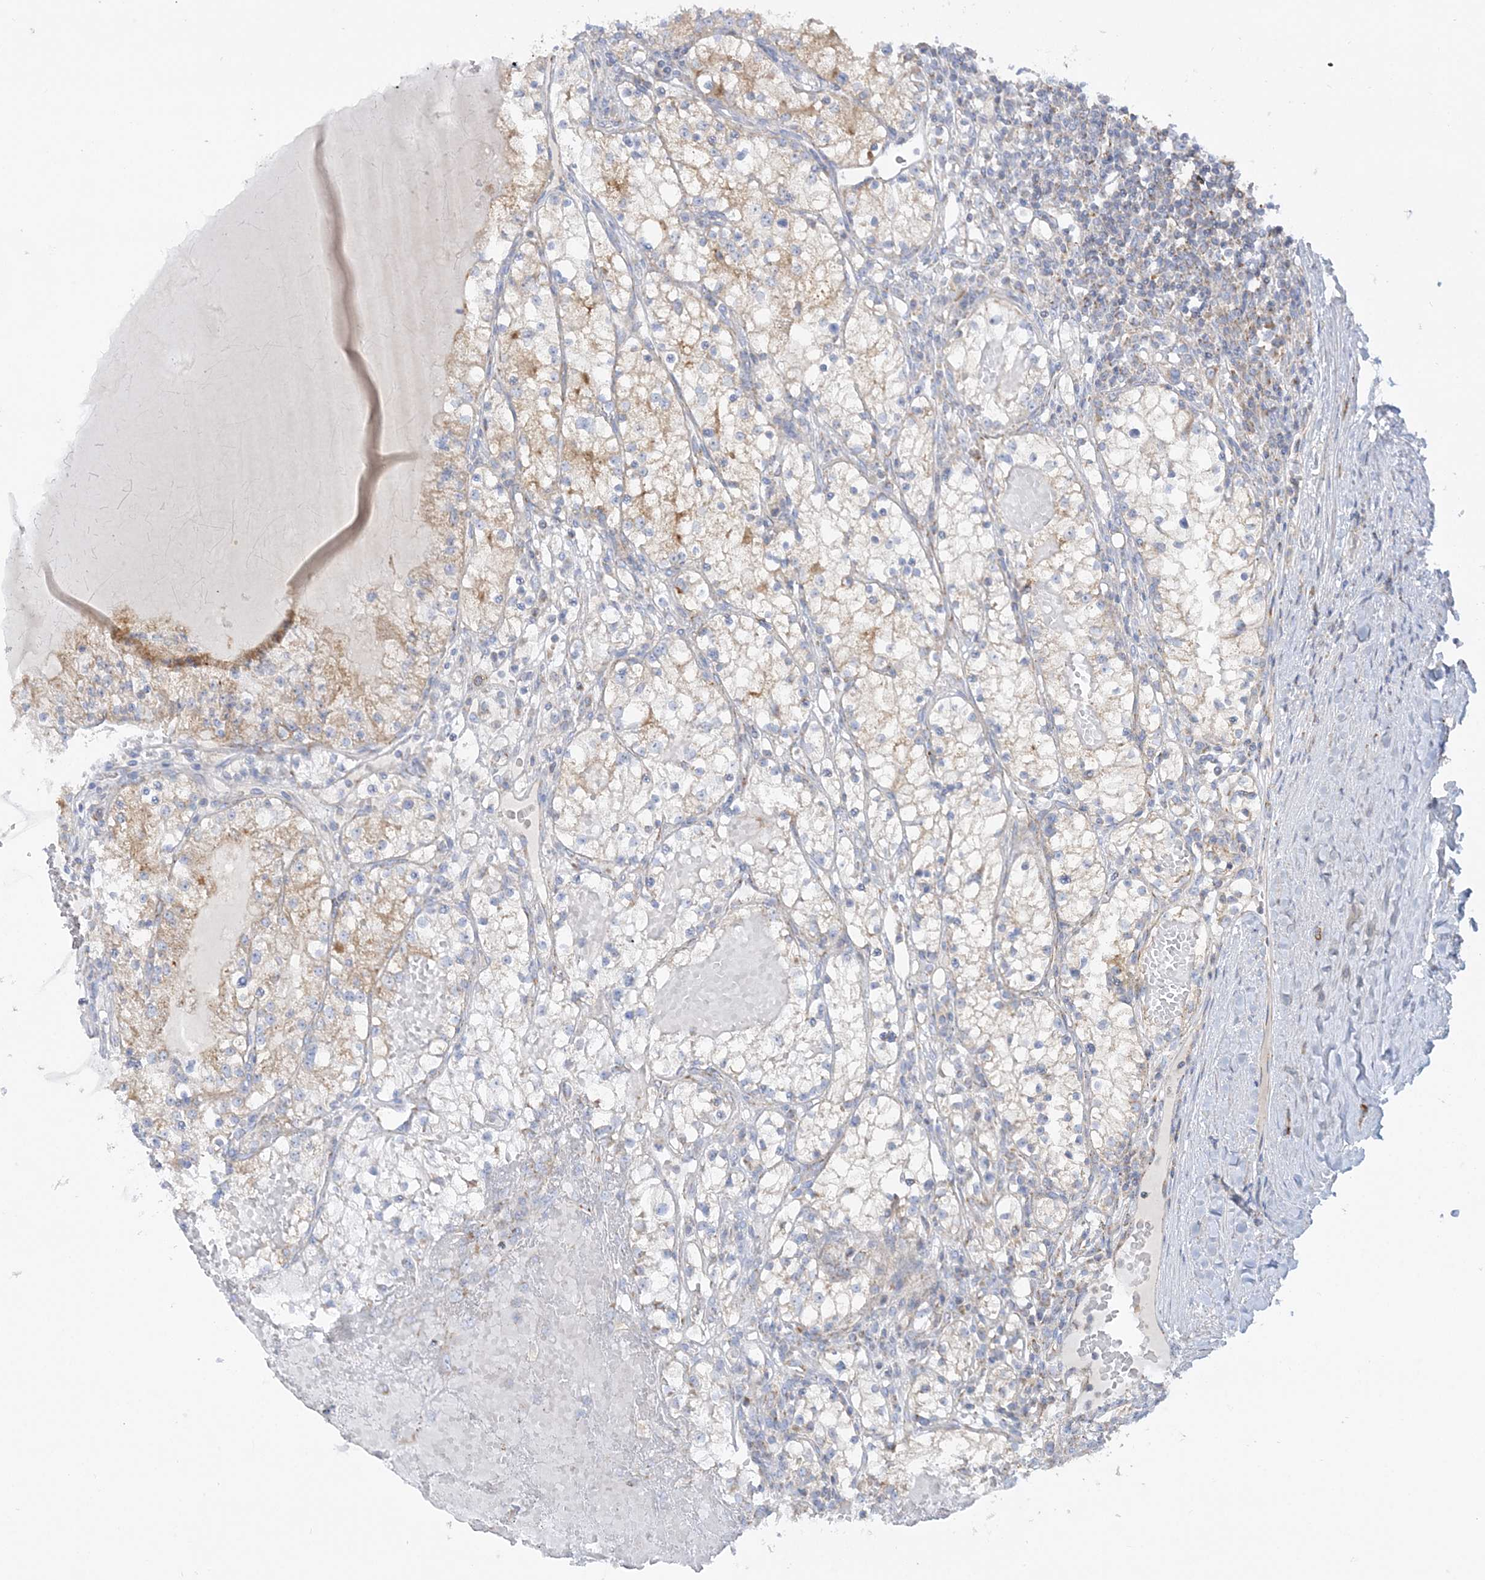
{"staining": {"intensity": "moderate", "quantity": "25%-75%", "location": "cytoplasmic/membranous"}, "tissue": "renal cancer", "cell_type": "Tumor cells", "image_type": "cancer", "snomed": [{"axis": "morphology", "description": "Normal tissue, NOS"}, {"axis": "morphology", "description": "Adenocarcinoma, NOS"}, {"axis": "topography", "description": "Kidney"}], "caption": "A photomicrograph showing moderate cytoplasmic/membranous positivity in about 25%-75% of tumor cells in renal cancer, as visualized by brown immunohistochemical staining.", "gene": "TBC1D14", "patient": {"sex": "male", "age": 68}}